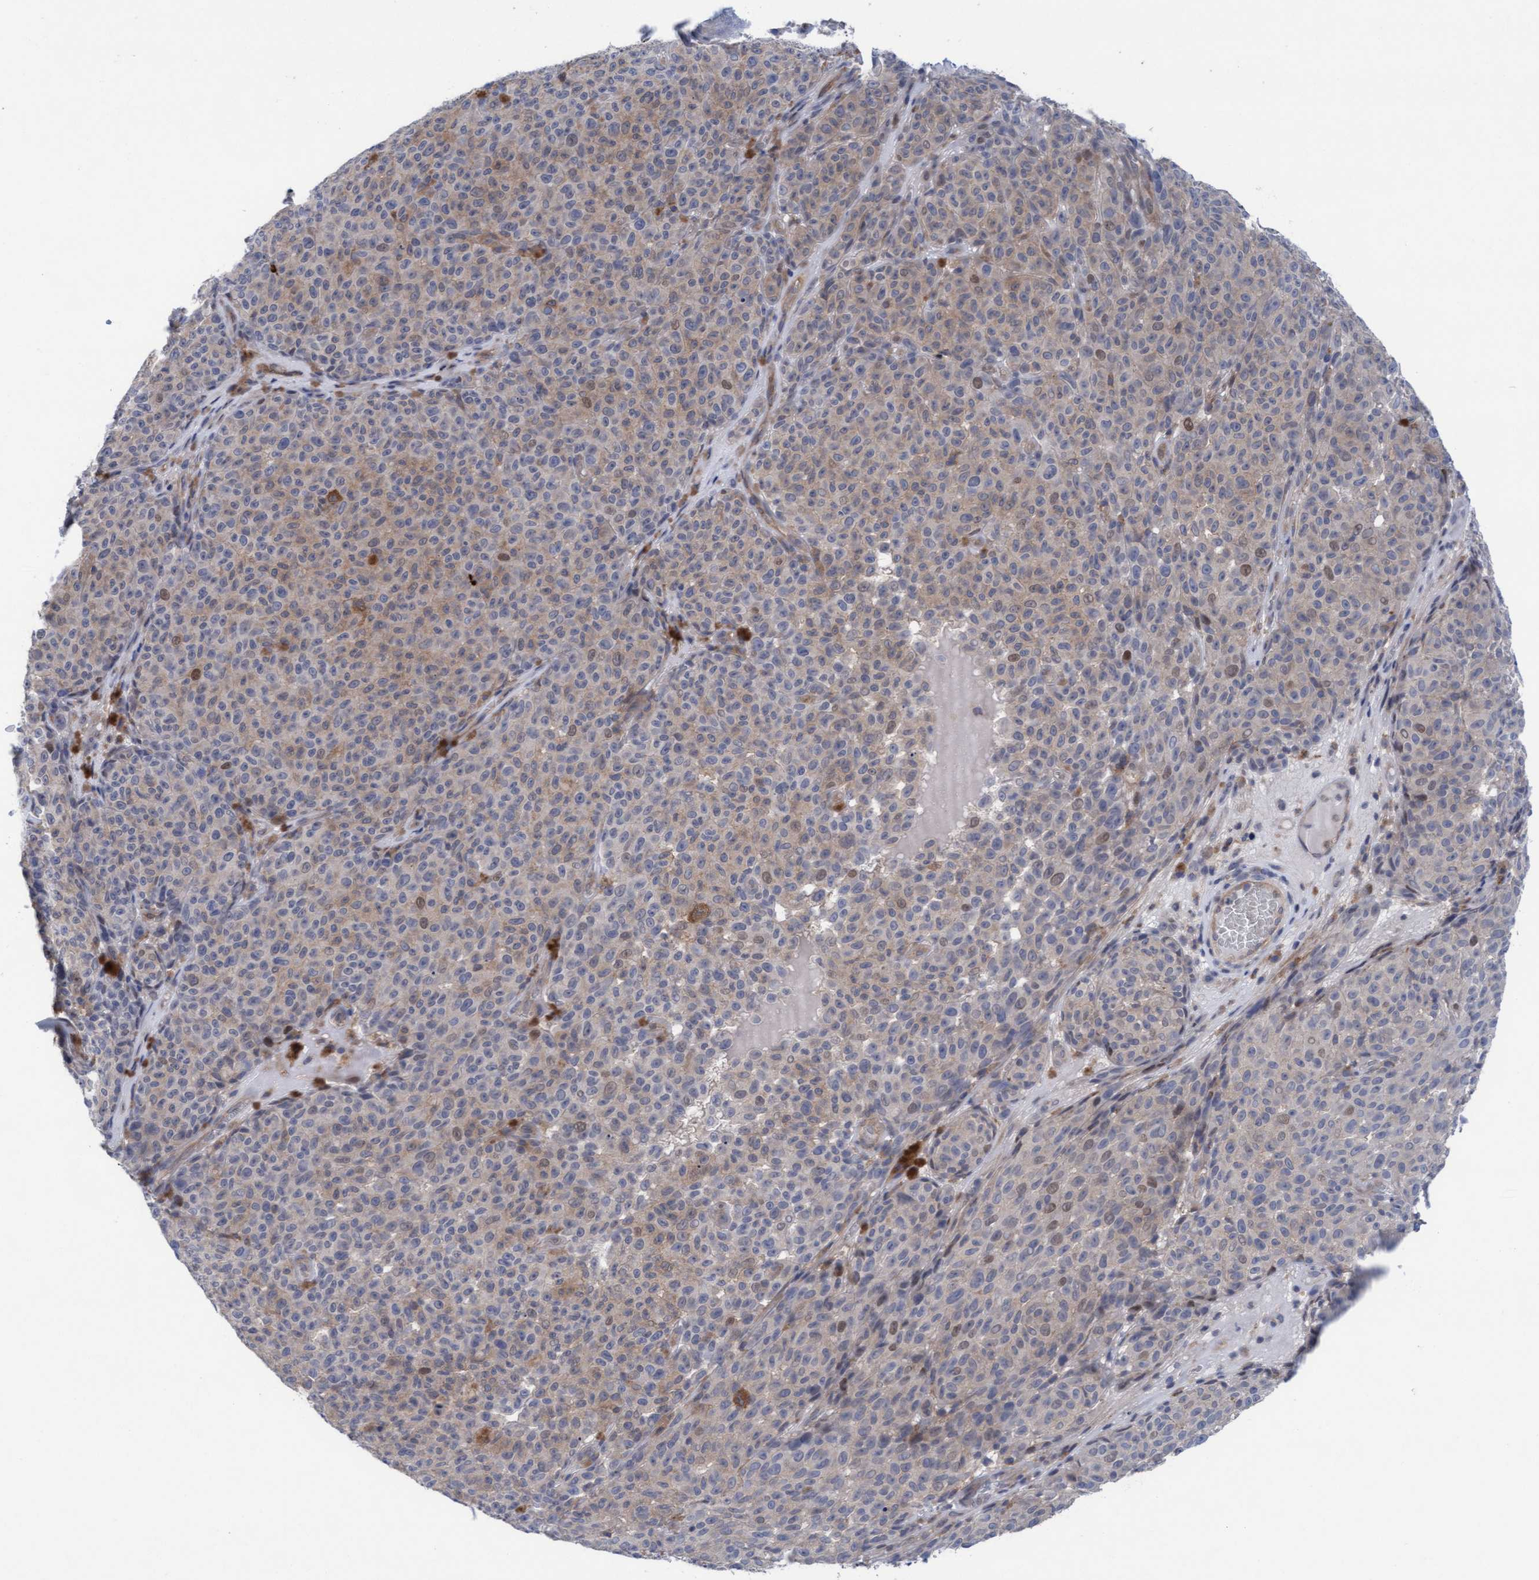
{"staining": {"intensity": "weak", "quantity": ">75%", "location": "cytoplasmic/membranous"}, "tissue": "melanoma", "cell_type": "Tumor cells", "image_type": "cancer", "snomed": [{"axis": "morphology", "description": "Malignant melanoma, NOS"}, {"axis": "topography", "description": "Skin"}], "caption": "An IHC micrograph of tumor tissue is shown. Protein staining in brown labels weak cytoplasmic/membranous positivity in malignant melanoma within tumor cells.", "gene": "PLCD1", "patient": {"sex": "female", "age": 82}}